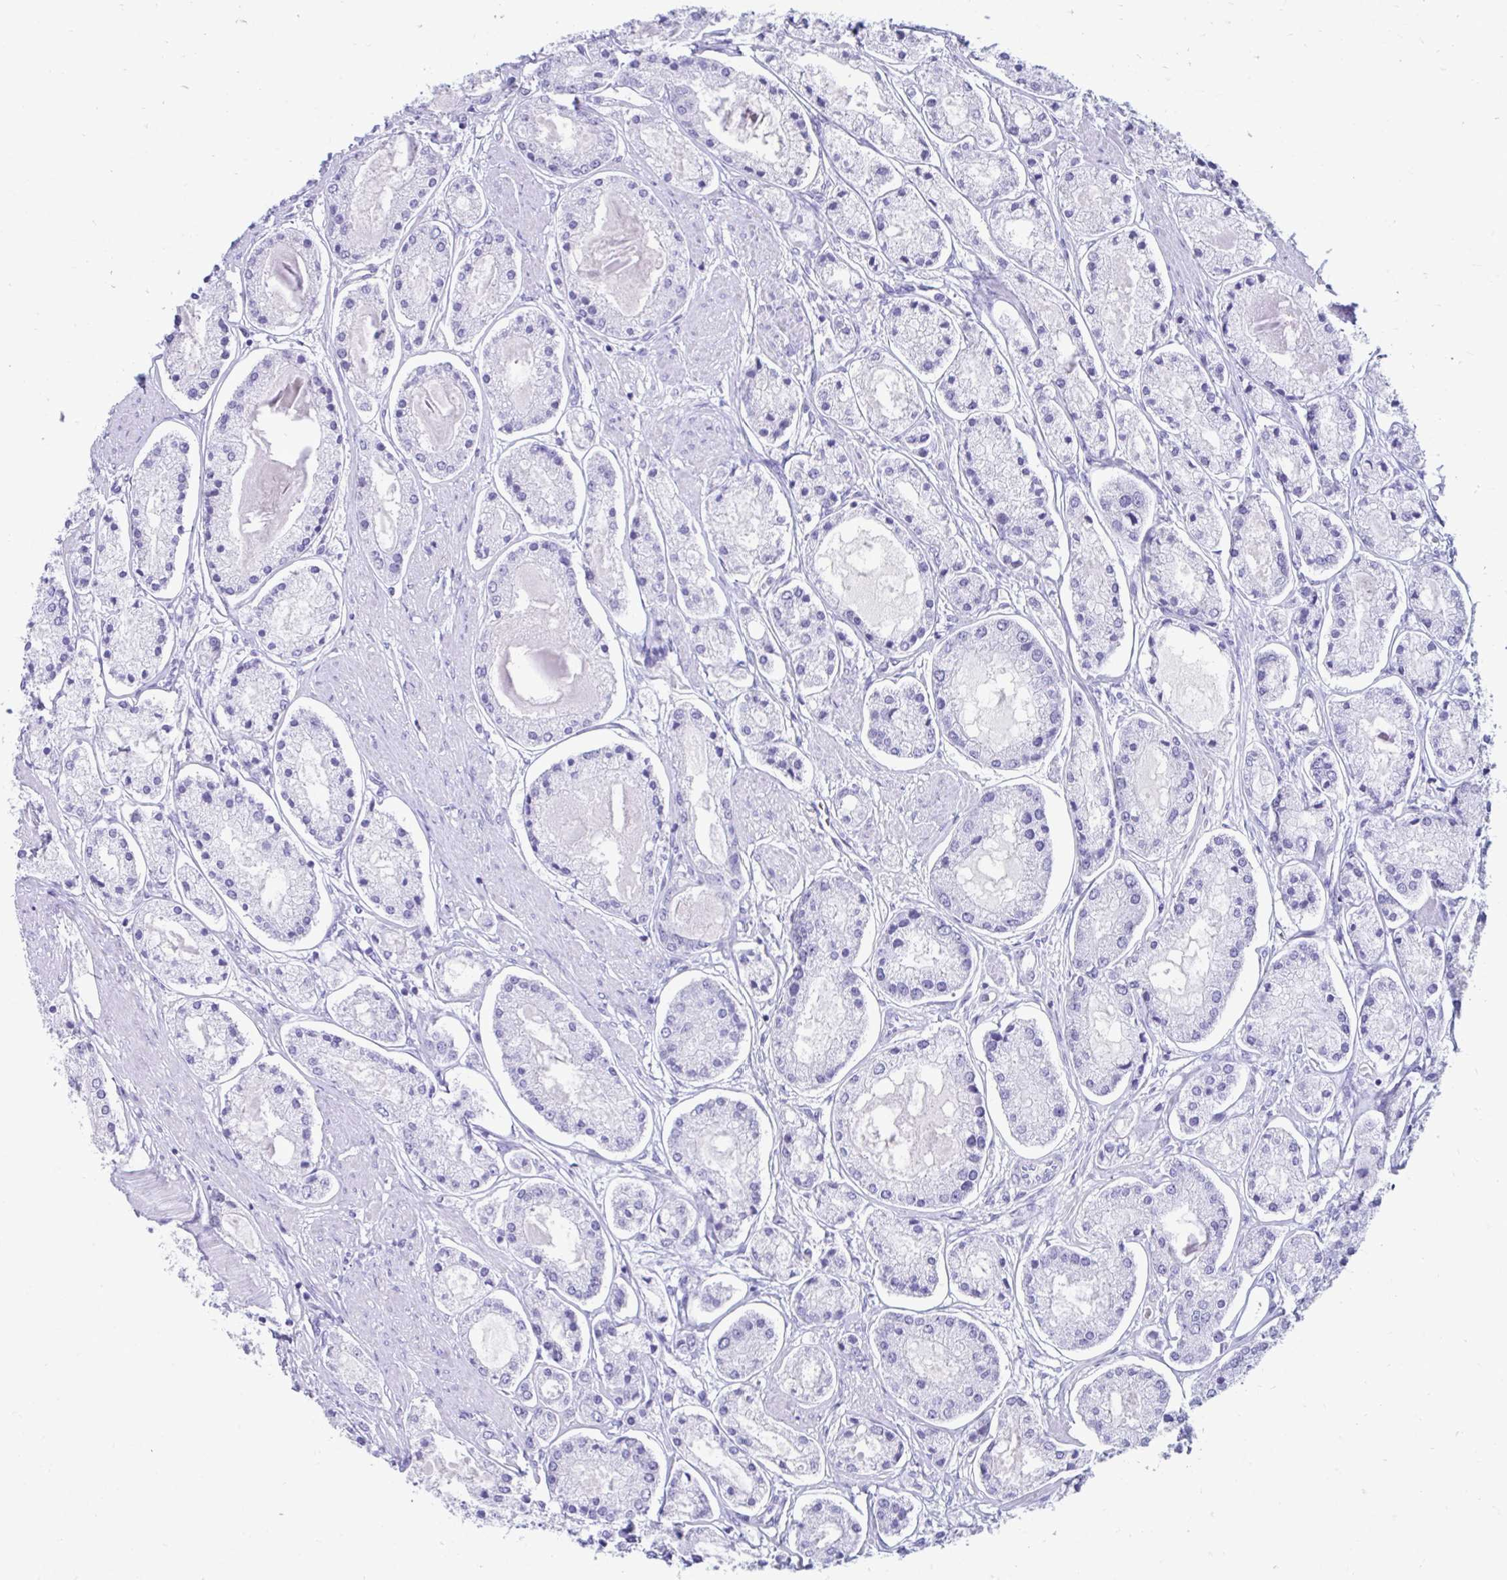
{"staining": {"intensity": "negative", "quantity": "none", "location": "none"}, "tissue": "prostate cancer", "cell_type": "Tumor cells", "image_type": "cancer", "snomed": [{"axis": "morphology", "description": "Adenocarcinoma, High grade"}, {"axis": "topography", "description": "Prostate"}], "caption": "Tumor cells are negative for brown protein staining in prostate high-grade adenocarcinoma.", "gene": "SMIM9", "patient": {"sex": "male", "age": 66}}